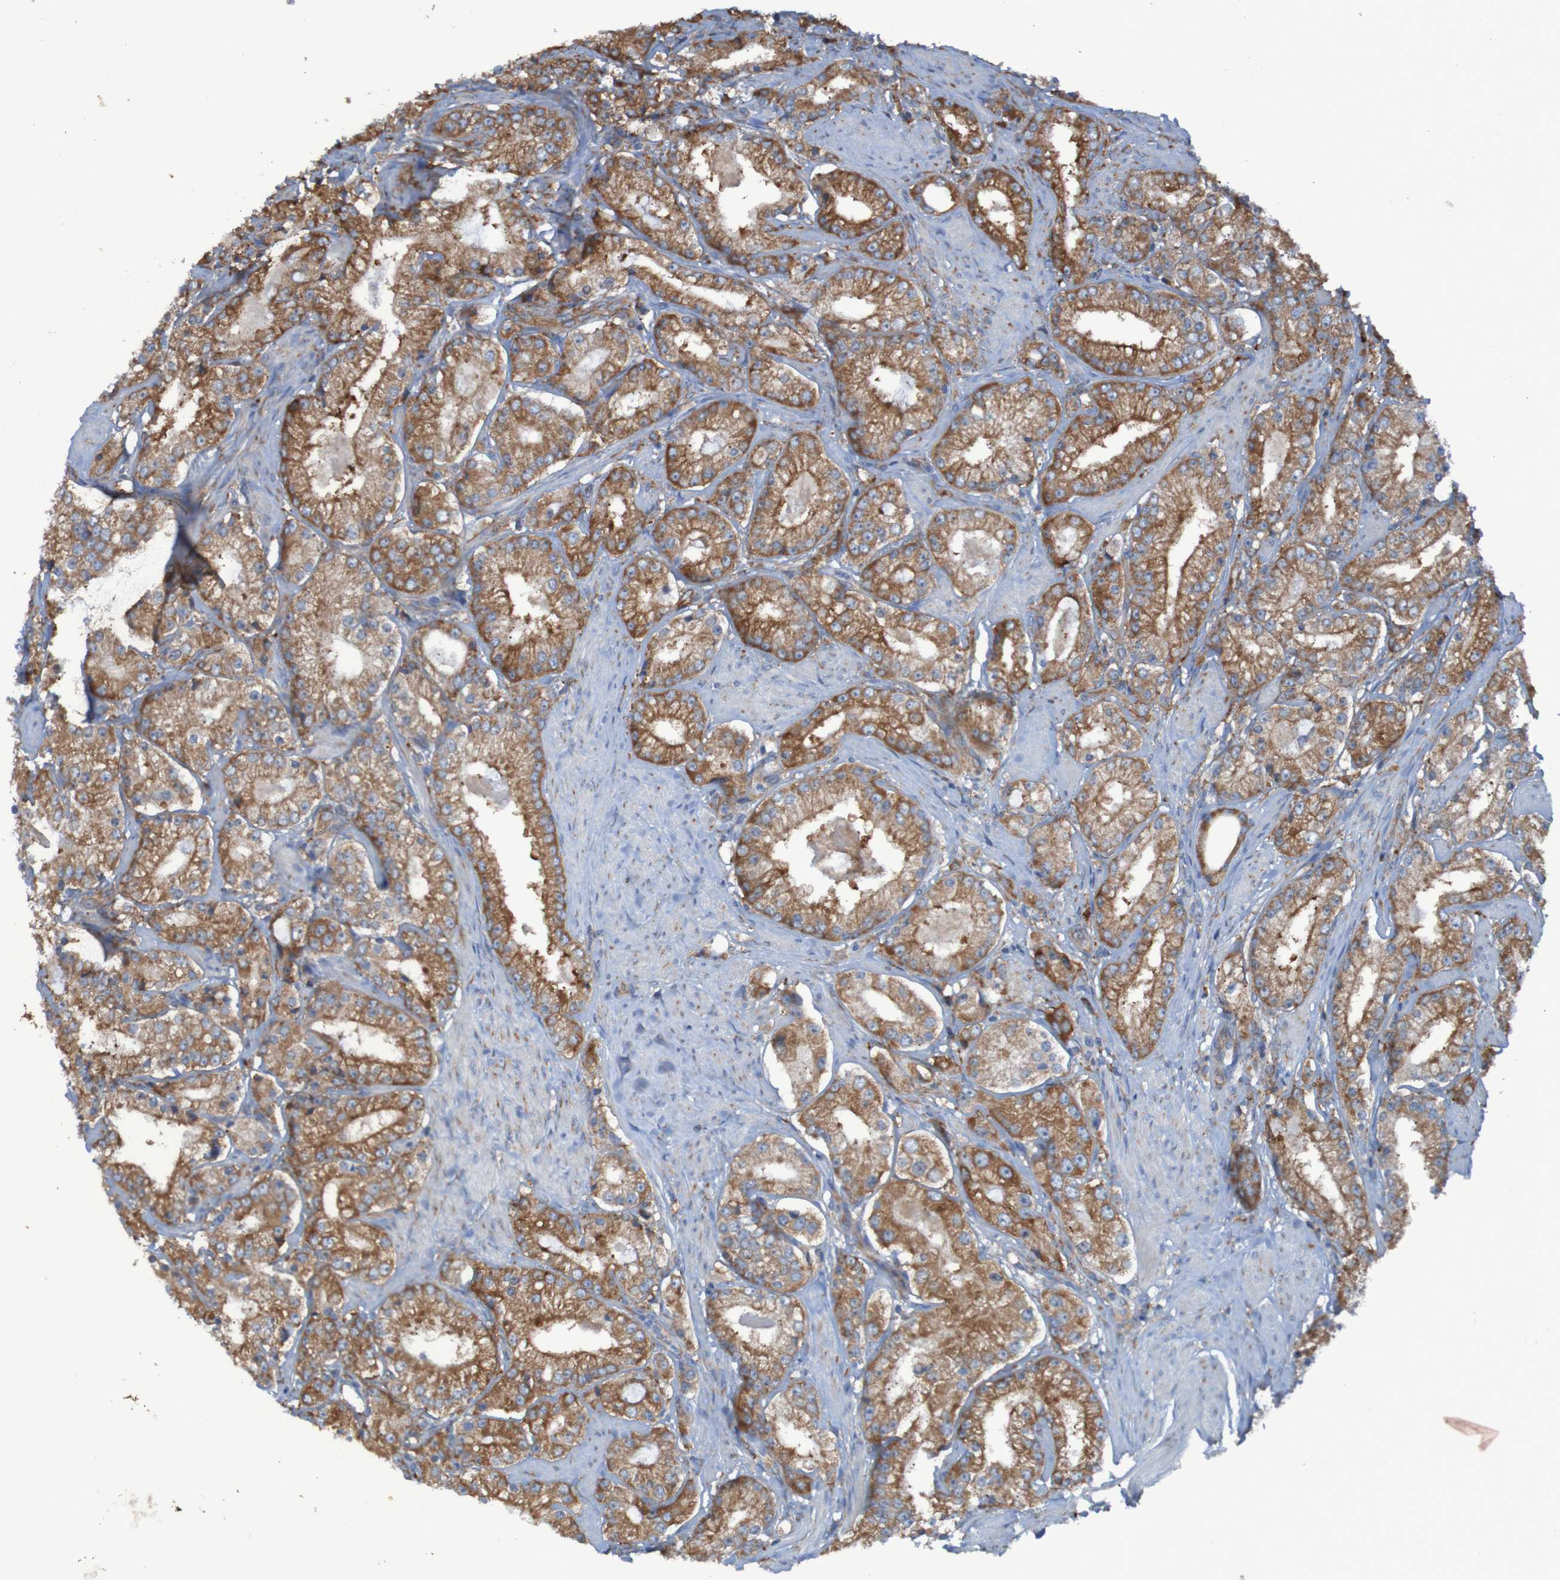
{"staining": {"intensity": "strong", "quantity": ">75%", "location": "cytoplasmic/membranous"}, "tissue": "prostate cancer", "cell_type": "Tumor cells", "image_type": "cancer", "snomed": [{"axis": "morphology", "description": "Adenocarcinoma, Low grade"}, {"axis": "topography", "description": "Prostate"}], "caption": "Strong cytoplasmic/membranous staining is present in about >75% of tumor cells in prostate cancer.", "gene": "RPL10", "patient": {"sex": "male", "age": 63}}